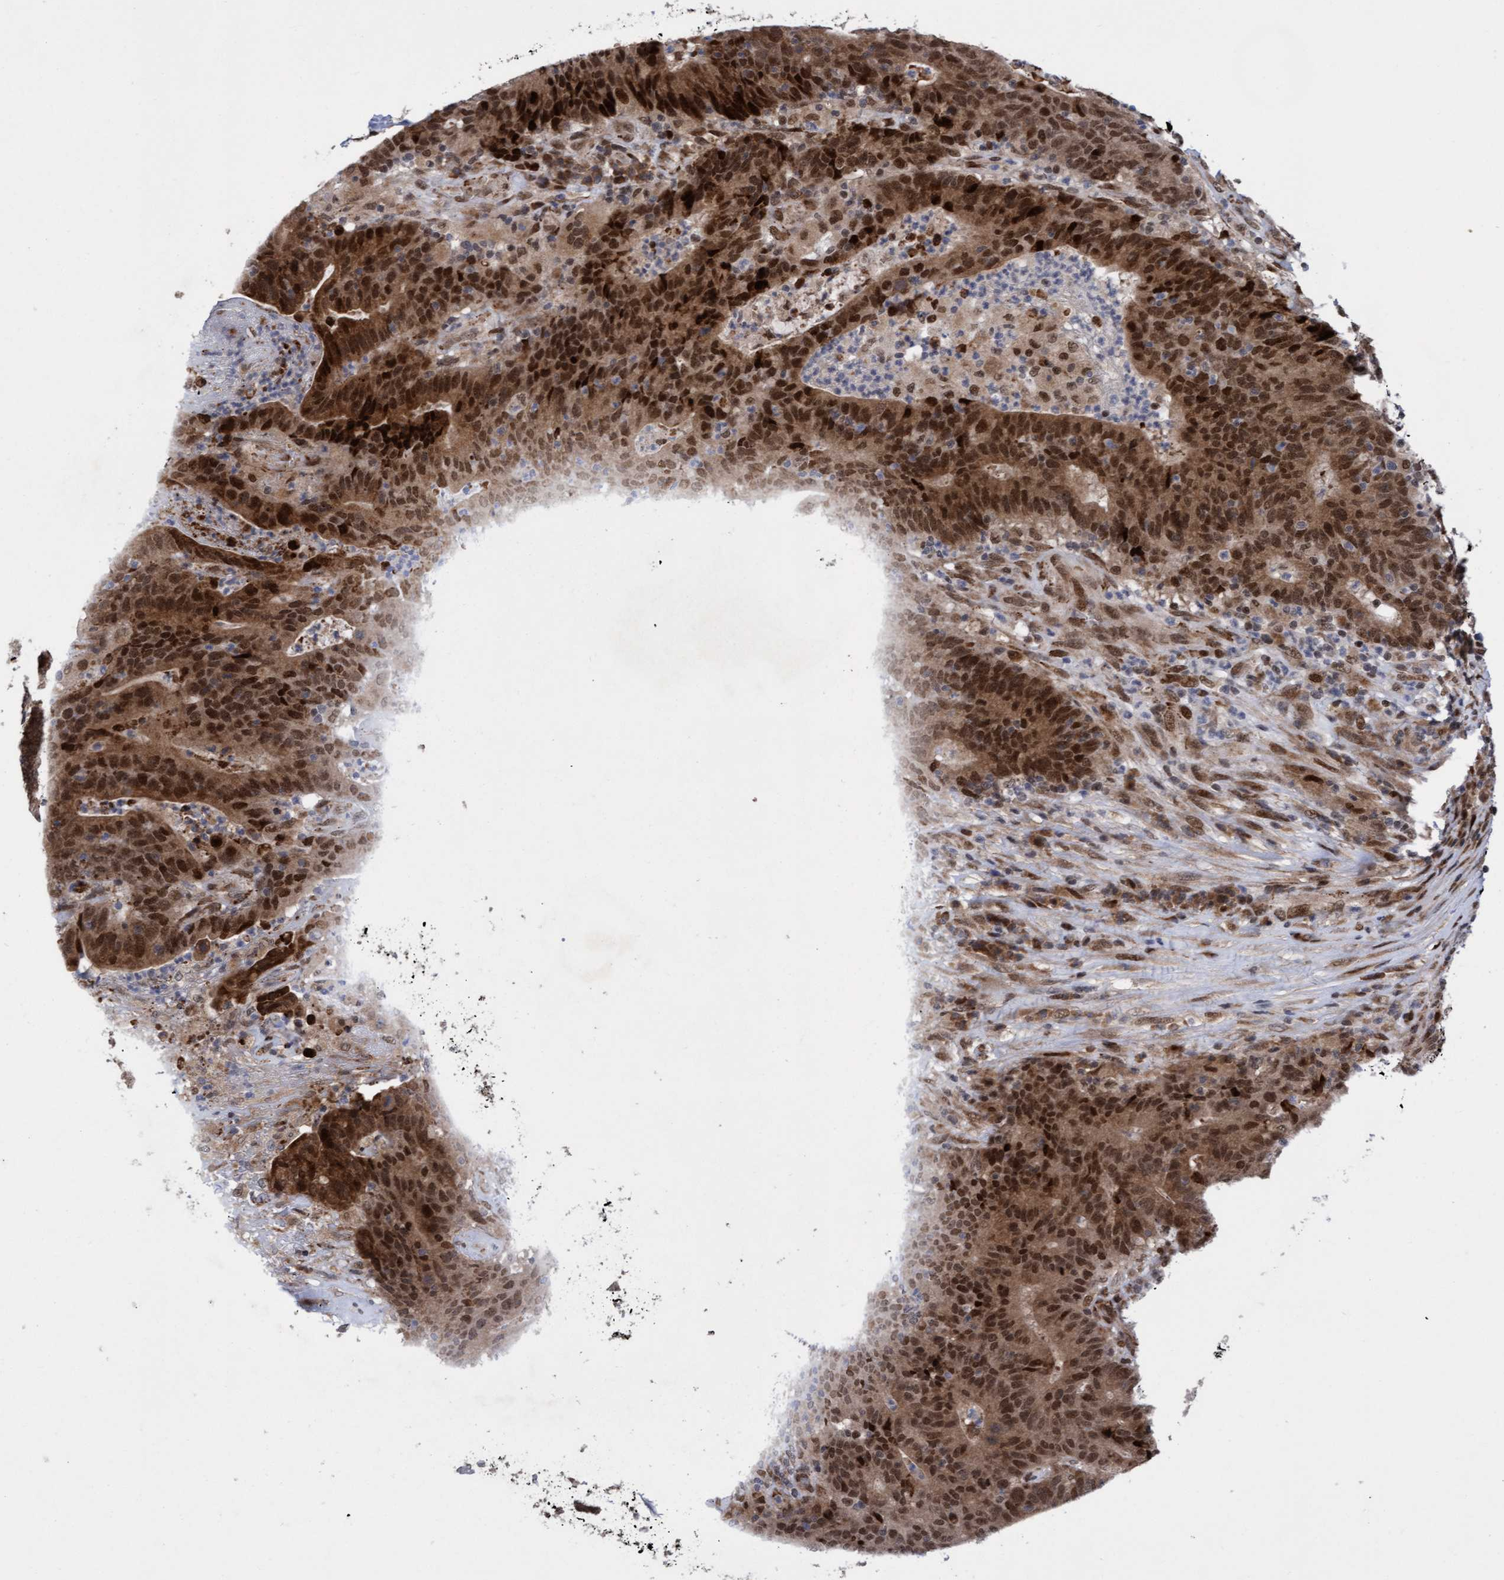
{"staining": {"intensity": "strong", "quantity": ">75%", "location": "cytoplasmic/membranous,nuclear"}, "tissue": "colorectal cancer", "cell_type": "Tumor cells", "image_type": "cancer", "snomed": [{"axis": "morphology", "description": "Normal tissue, NOS"}, {"axis": "morphology", "description": "Adenocarcinoma, NOS"}, {"axis": "topography", "description": "Colon"}], "caption": "DAB (3,3'-diaminobenzidine) immunohistochemical staining of human colorectal adenocarcinoma shows strong cytoplasmic/membranous and nuclear protein staining in approximately >75% of tumor cells.", "gene": "TANC2", "patient": {"sex": "female", "age": 75}}